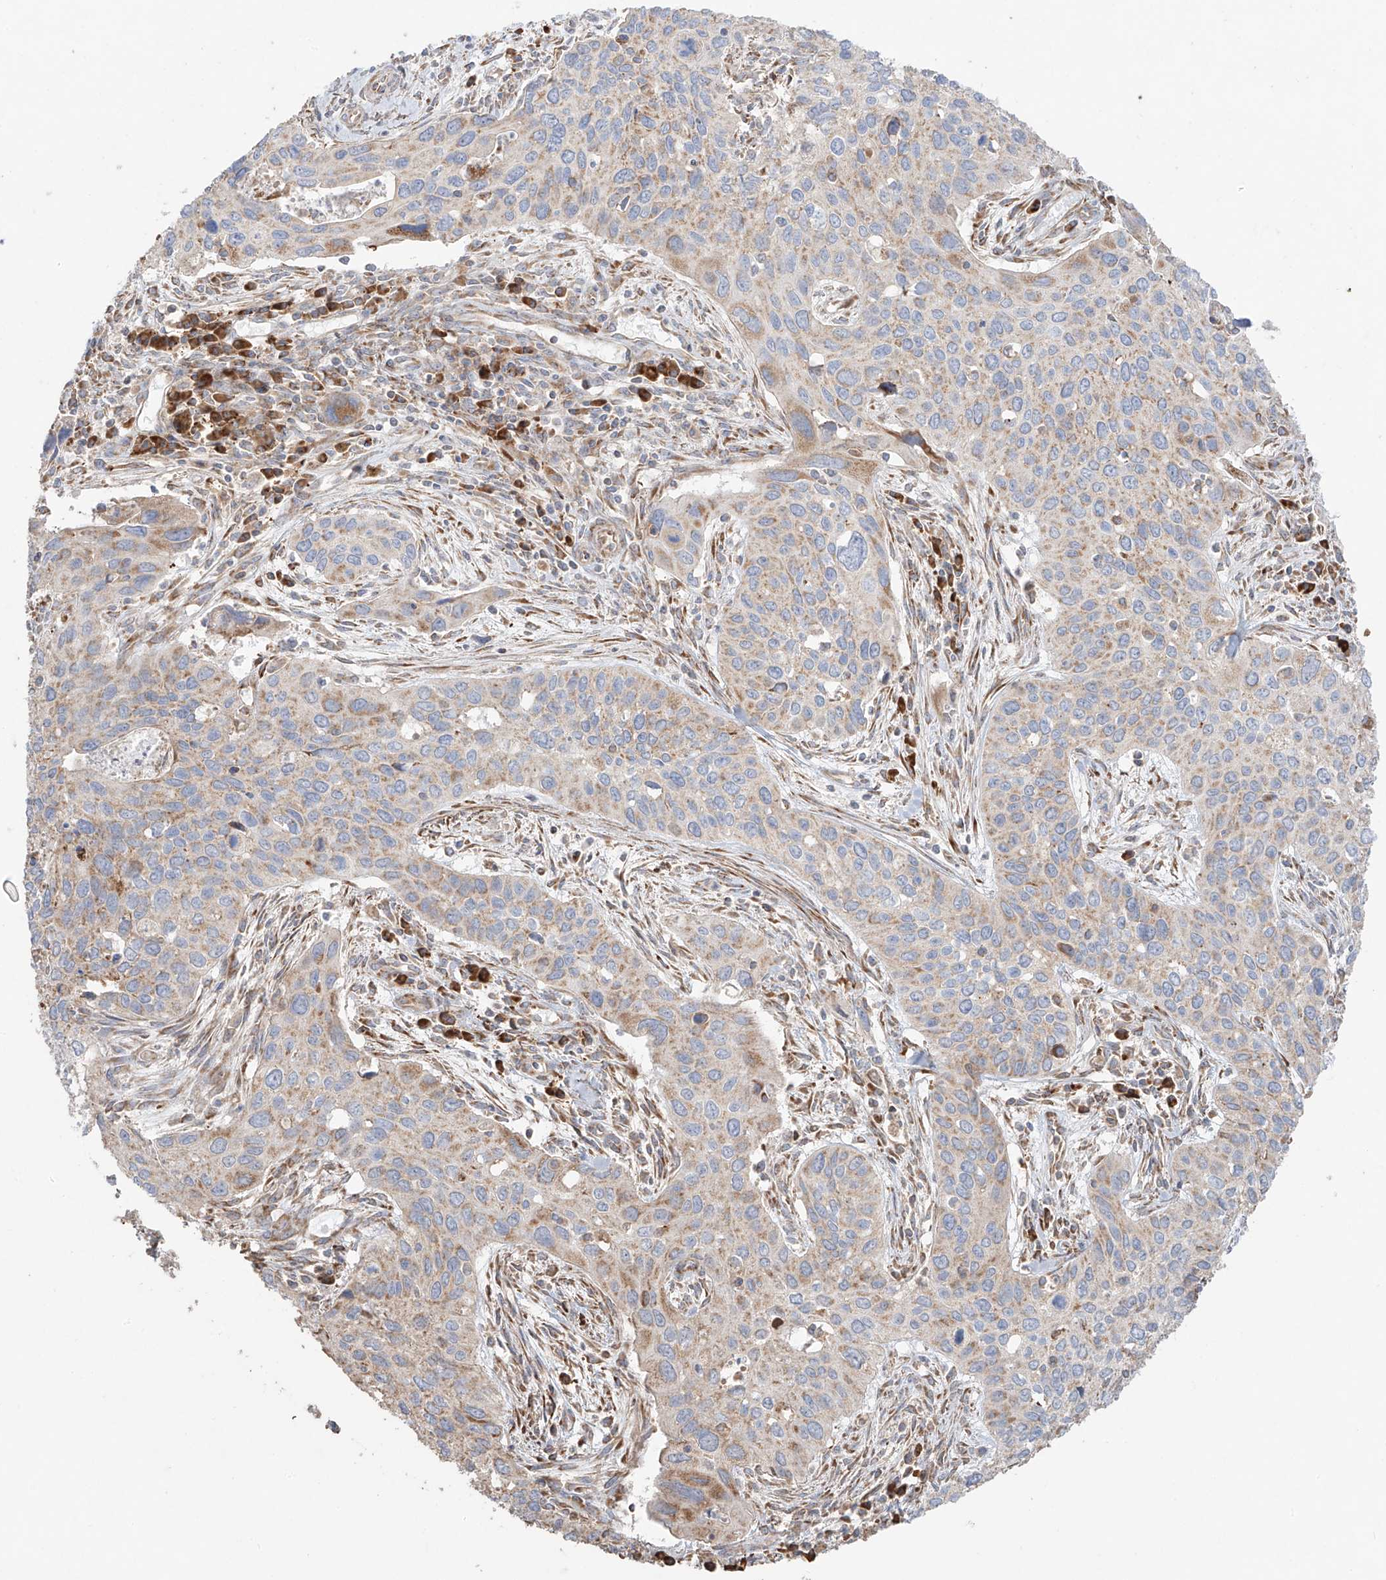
{"staining": {"intensity": "moderate", "quantity": "<25%", "location": "cytoplasmic/membranous"}, "tissue": "cervical cancer", "cell_type": "Tumor cells", "image_type": "cancer", "snomed": [{"axis": "morphology", "description": "Squamous cell carcinoma, NOS"}, {"axis": "topography", "description": "Cervix"}], "caption": "This is an image of immunohistochemistry (IHC) staining of cervical squamous cell carcinoma, which shows moderate expression in the cytoplasmic/membranous of tumor cells.", "gene": "COLGALT2", "patient": {"sex": "female", "age": 55}}